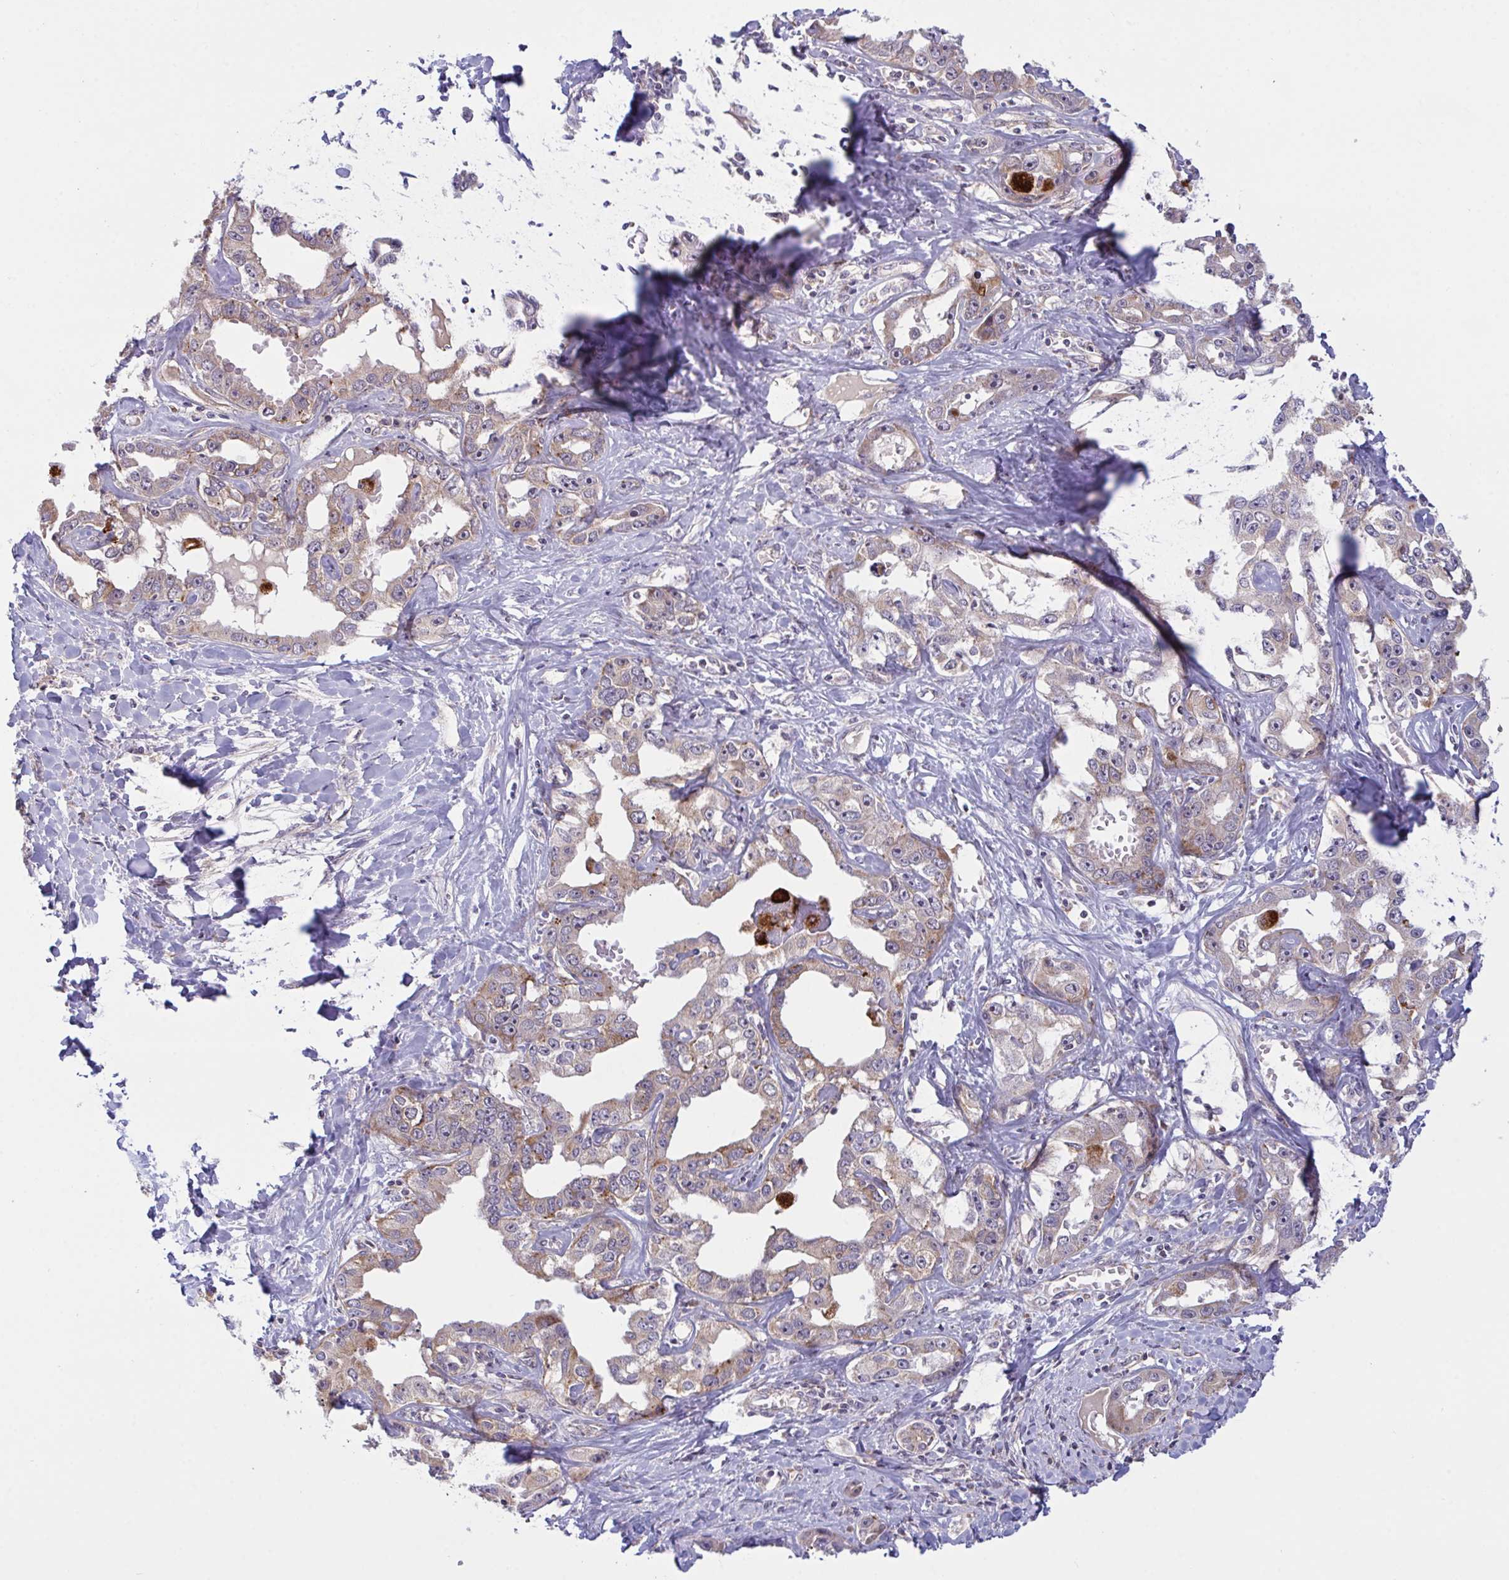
{"staining": {"intensity": "weak", "quantity": ">75%", "location": "cytoplasmic/membranous"}, "tissue": "liver cancer", "cell_type": "Tumor cells", "image_type": "cancer", "snomed": [{"axis": "morphology", "description": "Cholangiocarcinoma"}, {"axis": "topography", "description": "Liver"}], "caption": "Protein staining shows weak cytoplasmic/membranous expression in about >75% of tumor cells in cholangiocarcinoma (liver).", "gene": "XAF1", "patient": {"sex": "male", "age": 59}}